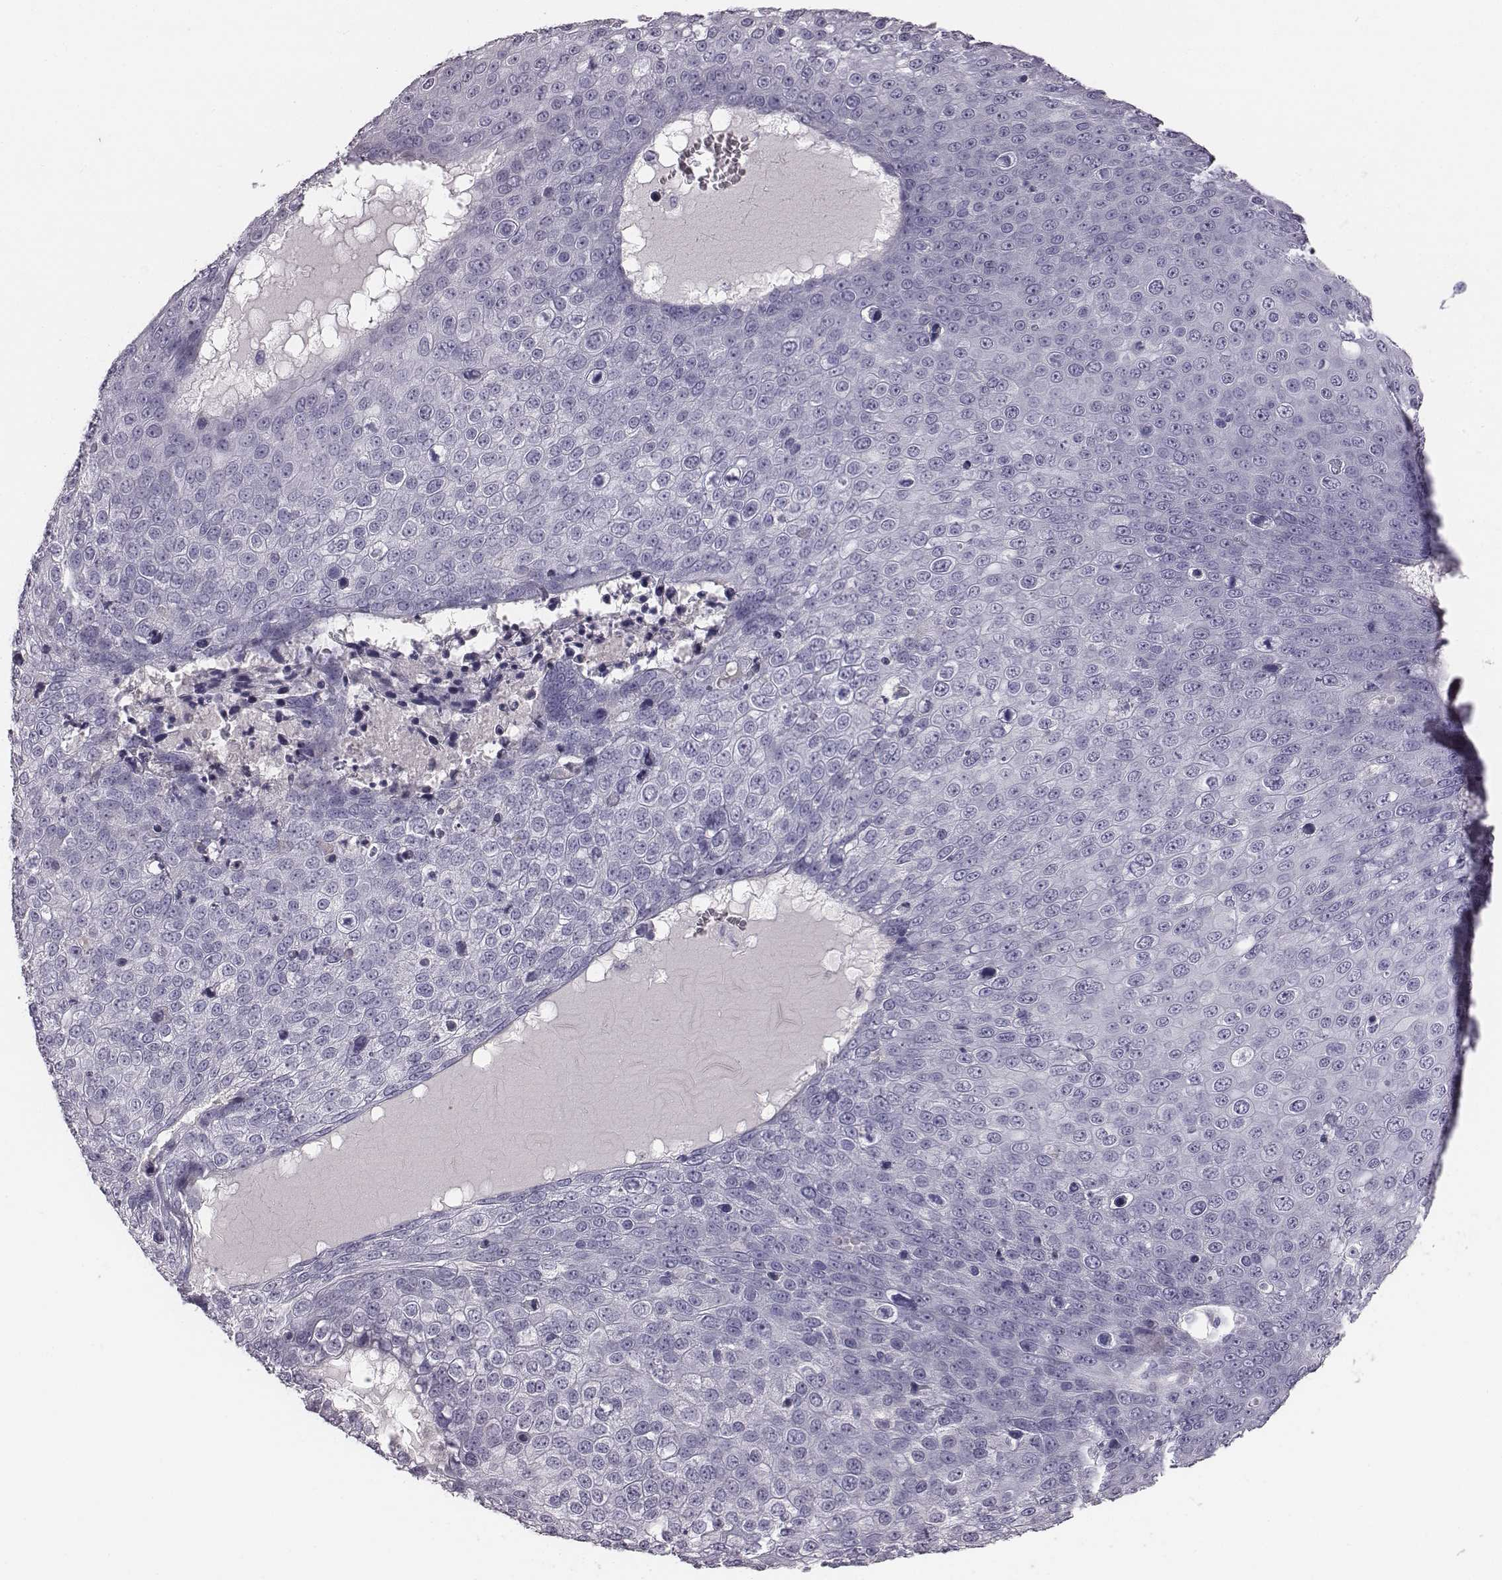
{"staining": {"intensity": "negative", "quantity": "none", "location": "none"}, "tissue": "skin cancer", "cell_type": "Tumor cells", "image_type": "cancer", "snomed": [{"axis": "morphology", "description": "Squamous cell carcinoma, NOS"}, {"axis": "topography", "description": "Skin"}], "caption": "Photomicrograph shows no protein positivity in tumor cells of skin cancer tissue.", "gene": "CRISP1", "patient": {"sex": "male", "age": 71}}